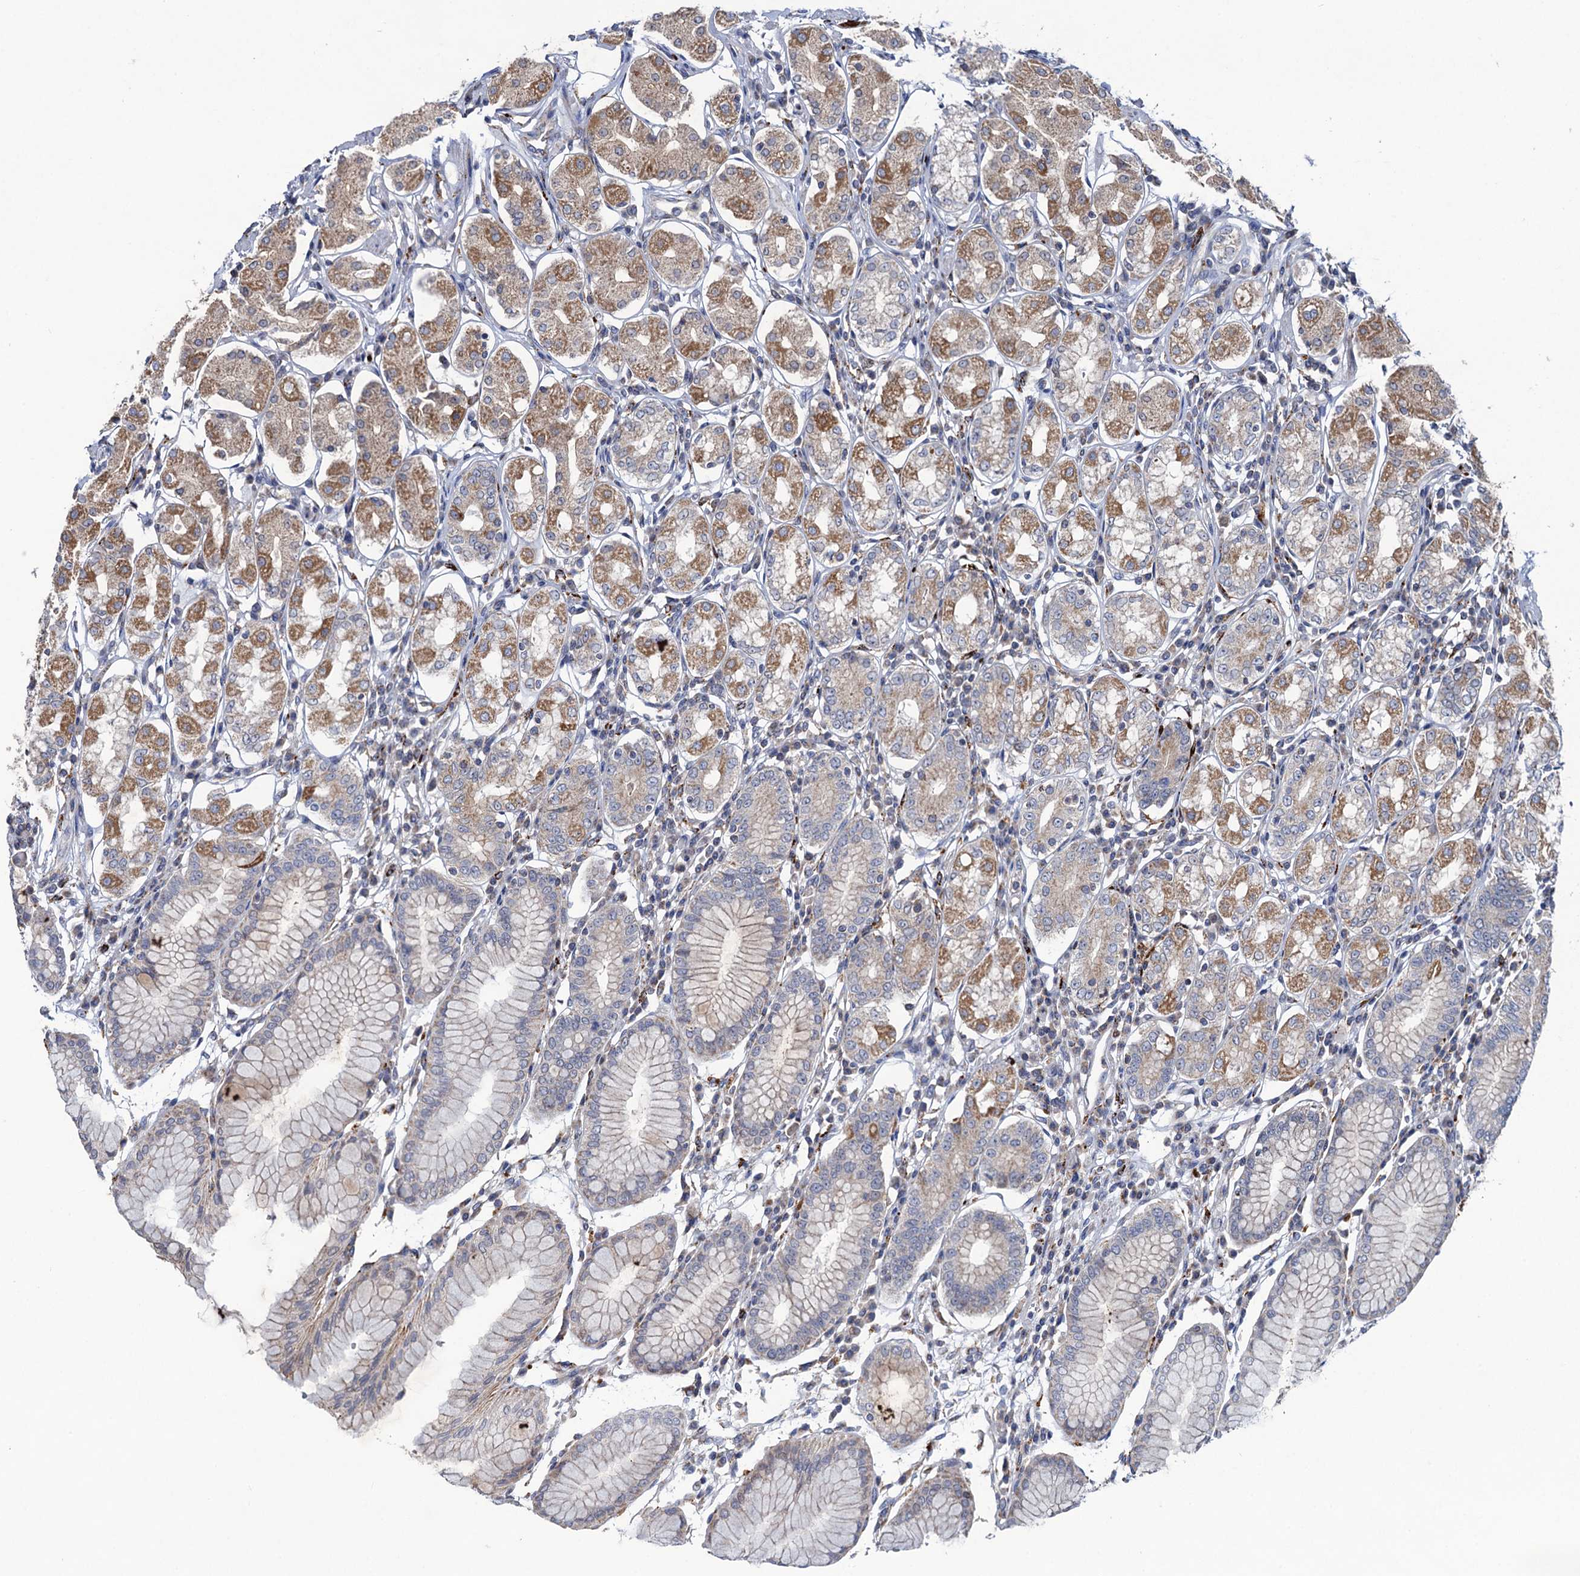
{"staining": {"intensity": "moderate", "quantity": "<25%", "location": "cytoplasmic/membranous"}, "tissue": "stomach", "cell_type": "Glandular cells", "image_type": "normal", "snomed": [{"axis": "morphology", "description": "Normal tissue, NOS"}, {"axis": "topography", "description": "Stomach"}, {"axis": "topography", "description": "Stomach, lower"}], "caption": "This is a photomicrograph of IHC staining of benign stomach, which shows moderate staining in the cytoplasmic/membranous of glandular cells.", "gene": "ANKS3", "patient": {"sex": "female", "age": 56}}